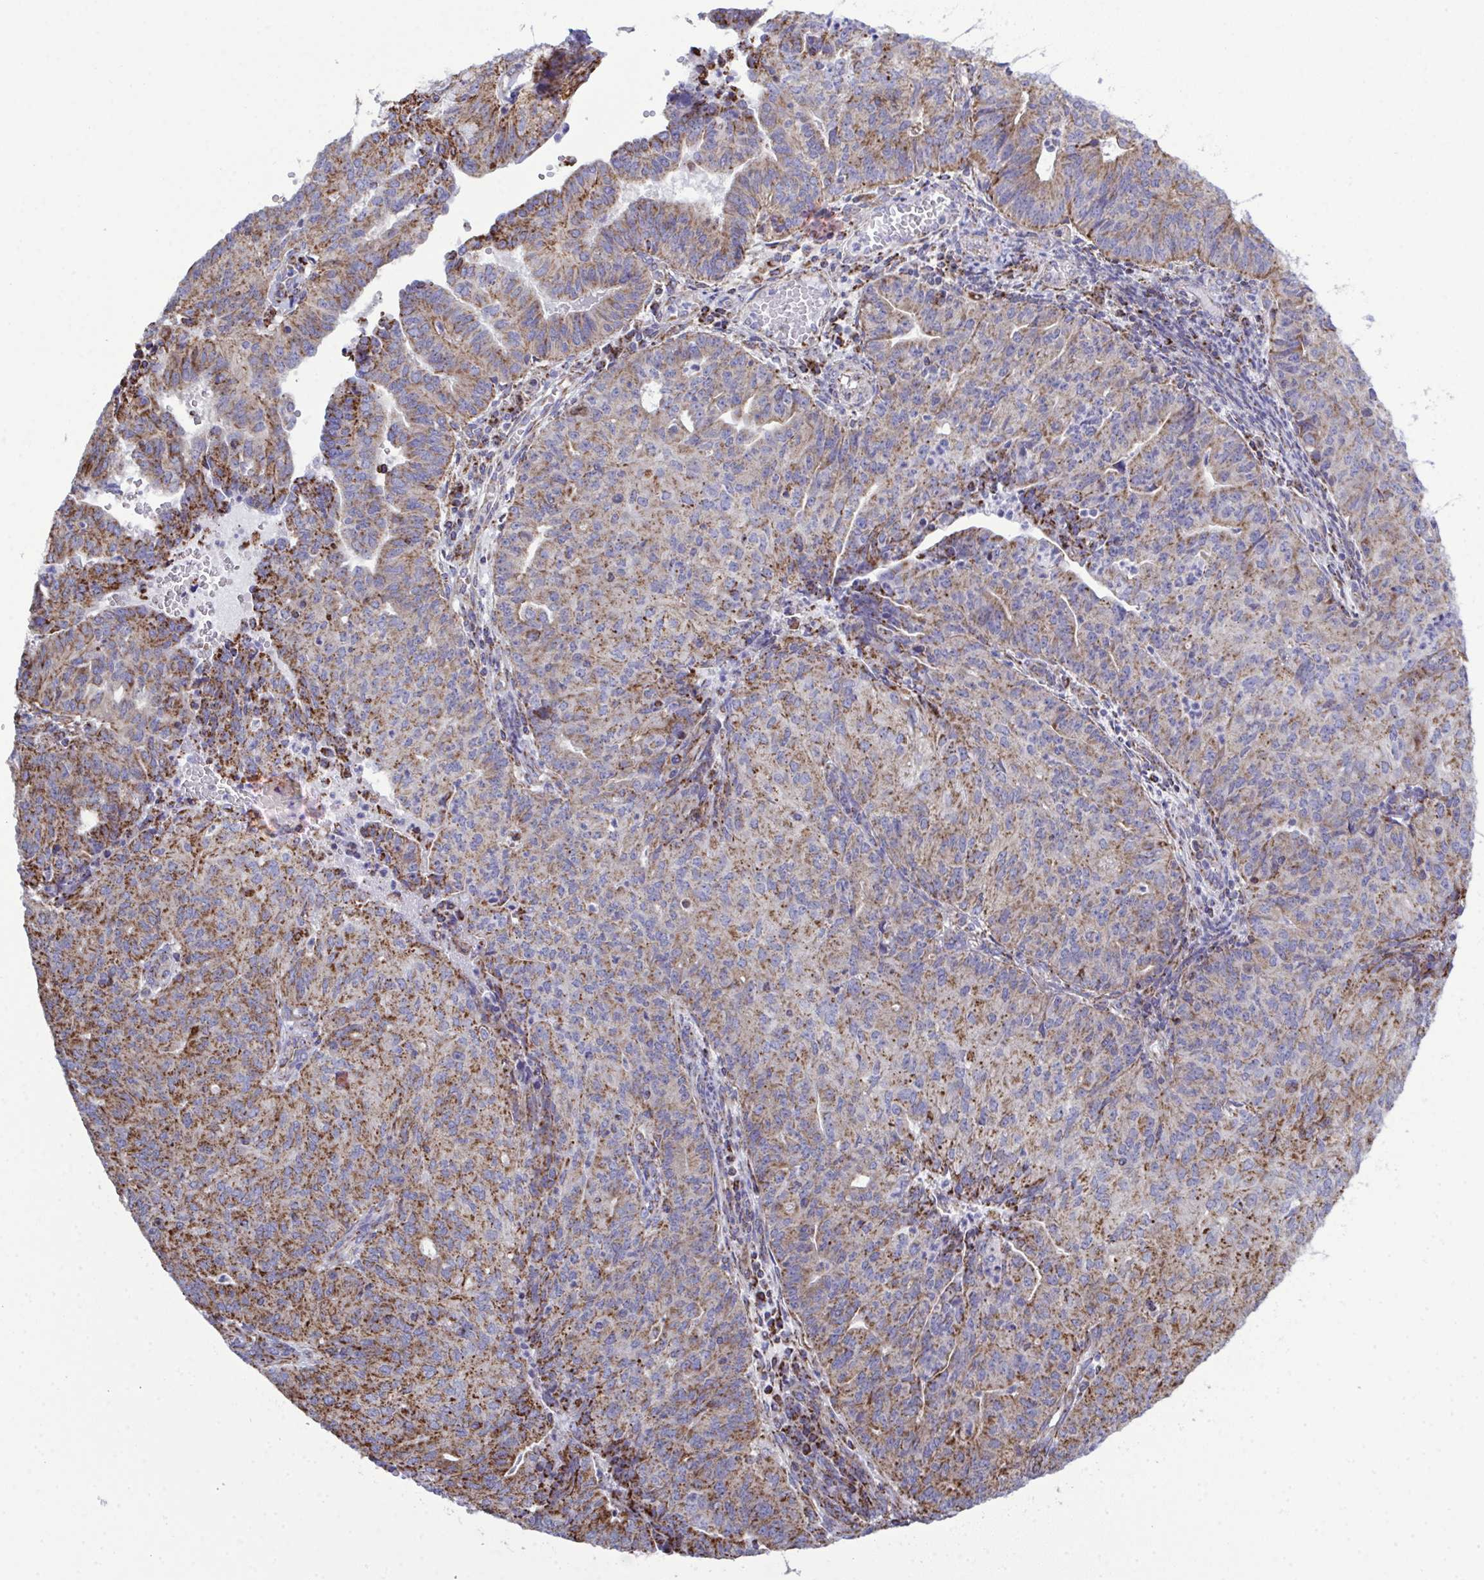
{"staining": {"intensity": "moderate", "quantity": ">75%", "location": "cytoplasmic/membranous"}, "tissue": "endometrial cancer", "cell_type": "Tumor cells", "image_type": "cancer", "snomed": [{"axis": "morphology", "description": "Adenocarcinoma, NOS"}, {"axis": "topography", "description": "Endometrium"}], "caption": "Tumor cells reveal moderate cytoplasmic/membranous positivity in about >75% of cells in adenocarcinoma (endometrial). (Brightfield microscopy of DAB IHC at high magnification).", "gene": "CSDE1", "patient": {"sex": "female", "age": 82}}